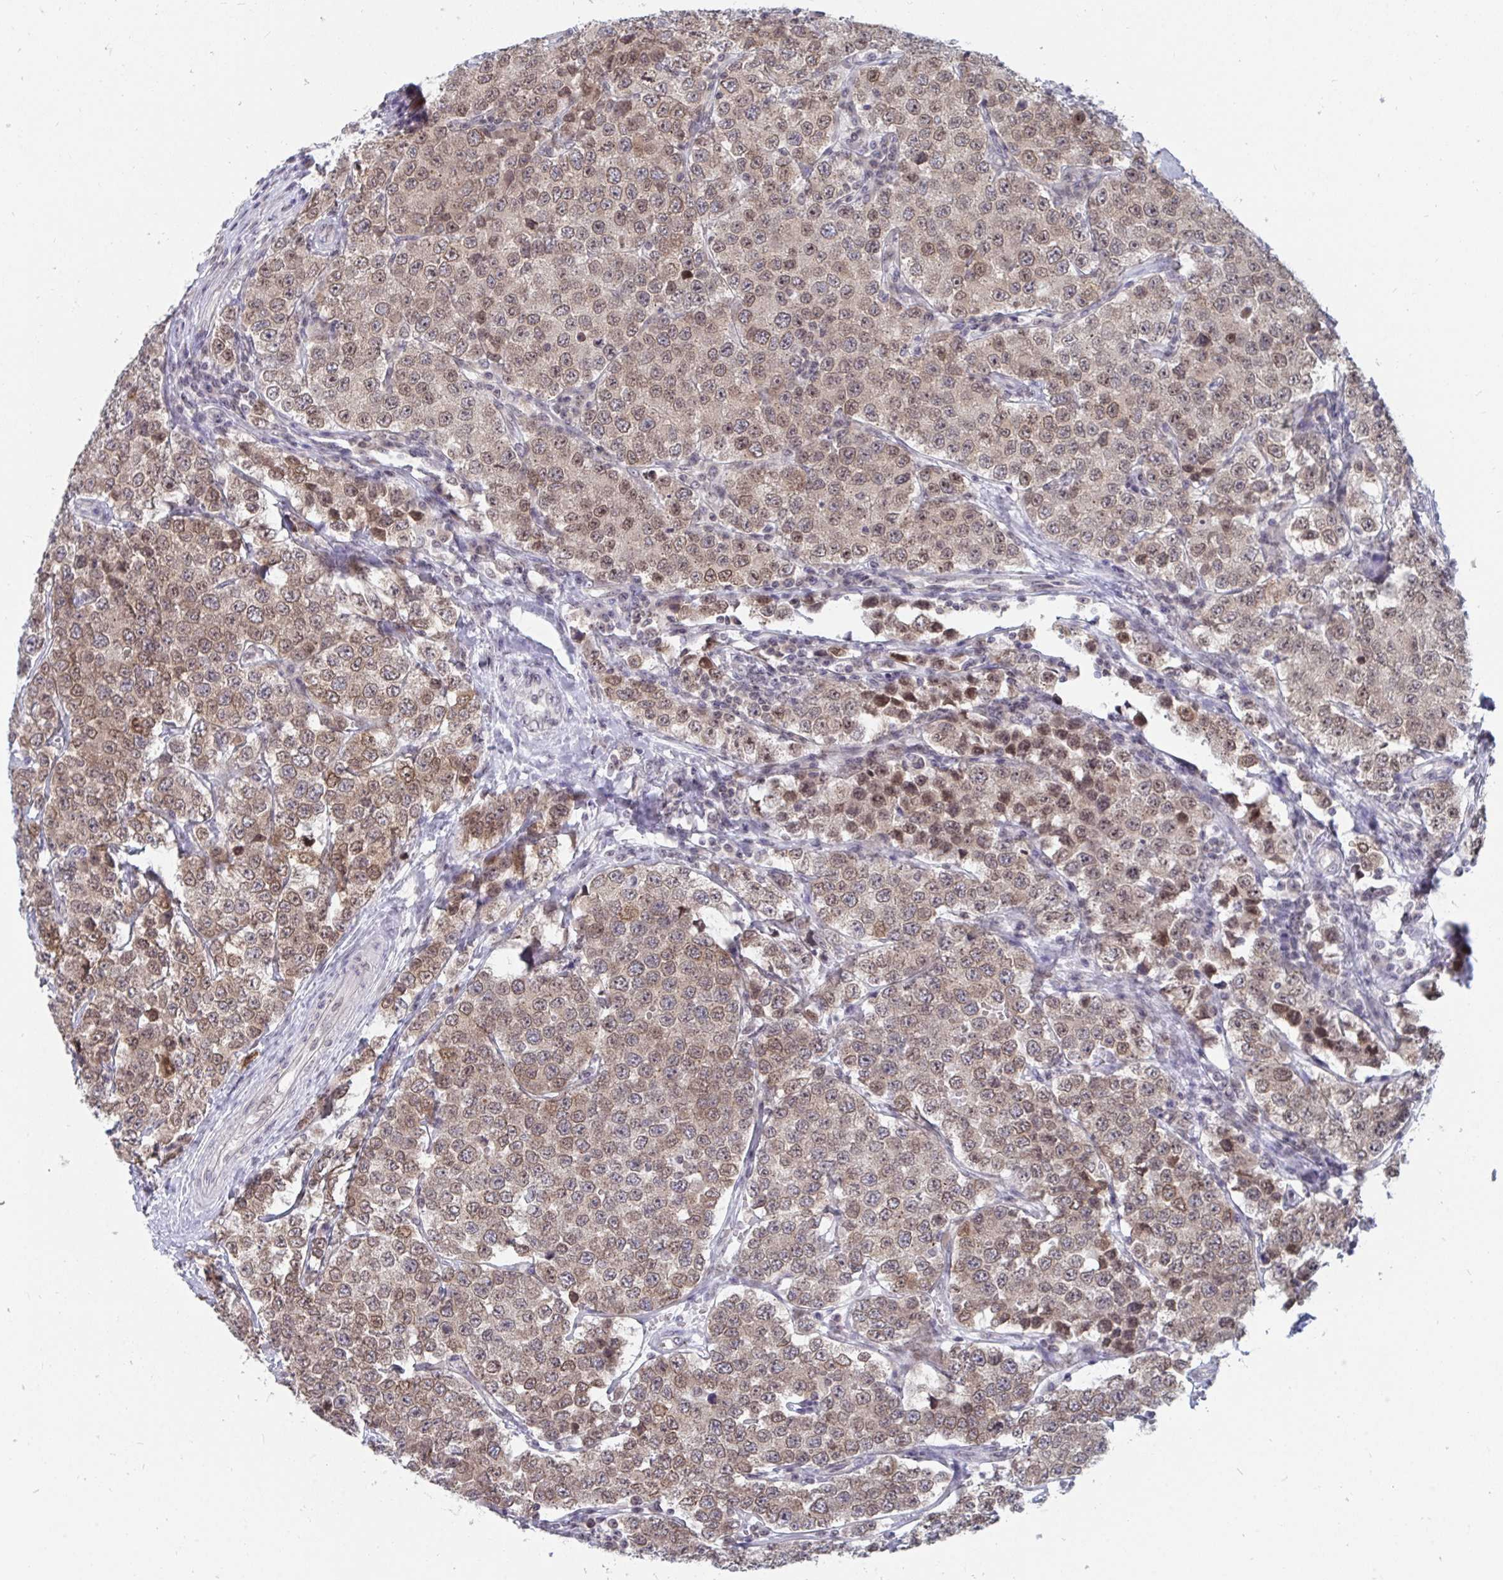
{"staining": {"intensity": "moderate", "quantity": ">75%", "location": "cytoplasmic/membranous,nuclear"}, "tissue": "testis cancer", "cell_type": "Tumor cells", "image_type": "cancer", "snomed": [{"axis": "morphology", "description": "Seminoma, NOS"}, {"axis": "topography", "description": "Testis"}], "caption": "Protein expression analysis of testis cancer (seminoma) shows moderate cytoplasmic/membranous and nuclear positivity in about >75% of tumor cells. (DAB IHC, brown staining for protein, blue staining for nuclei).", "gene": "TRIP12", "patient": {"sex": "male", "age": 34}}